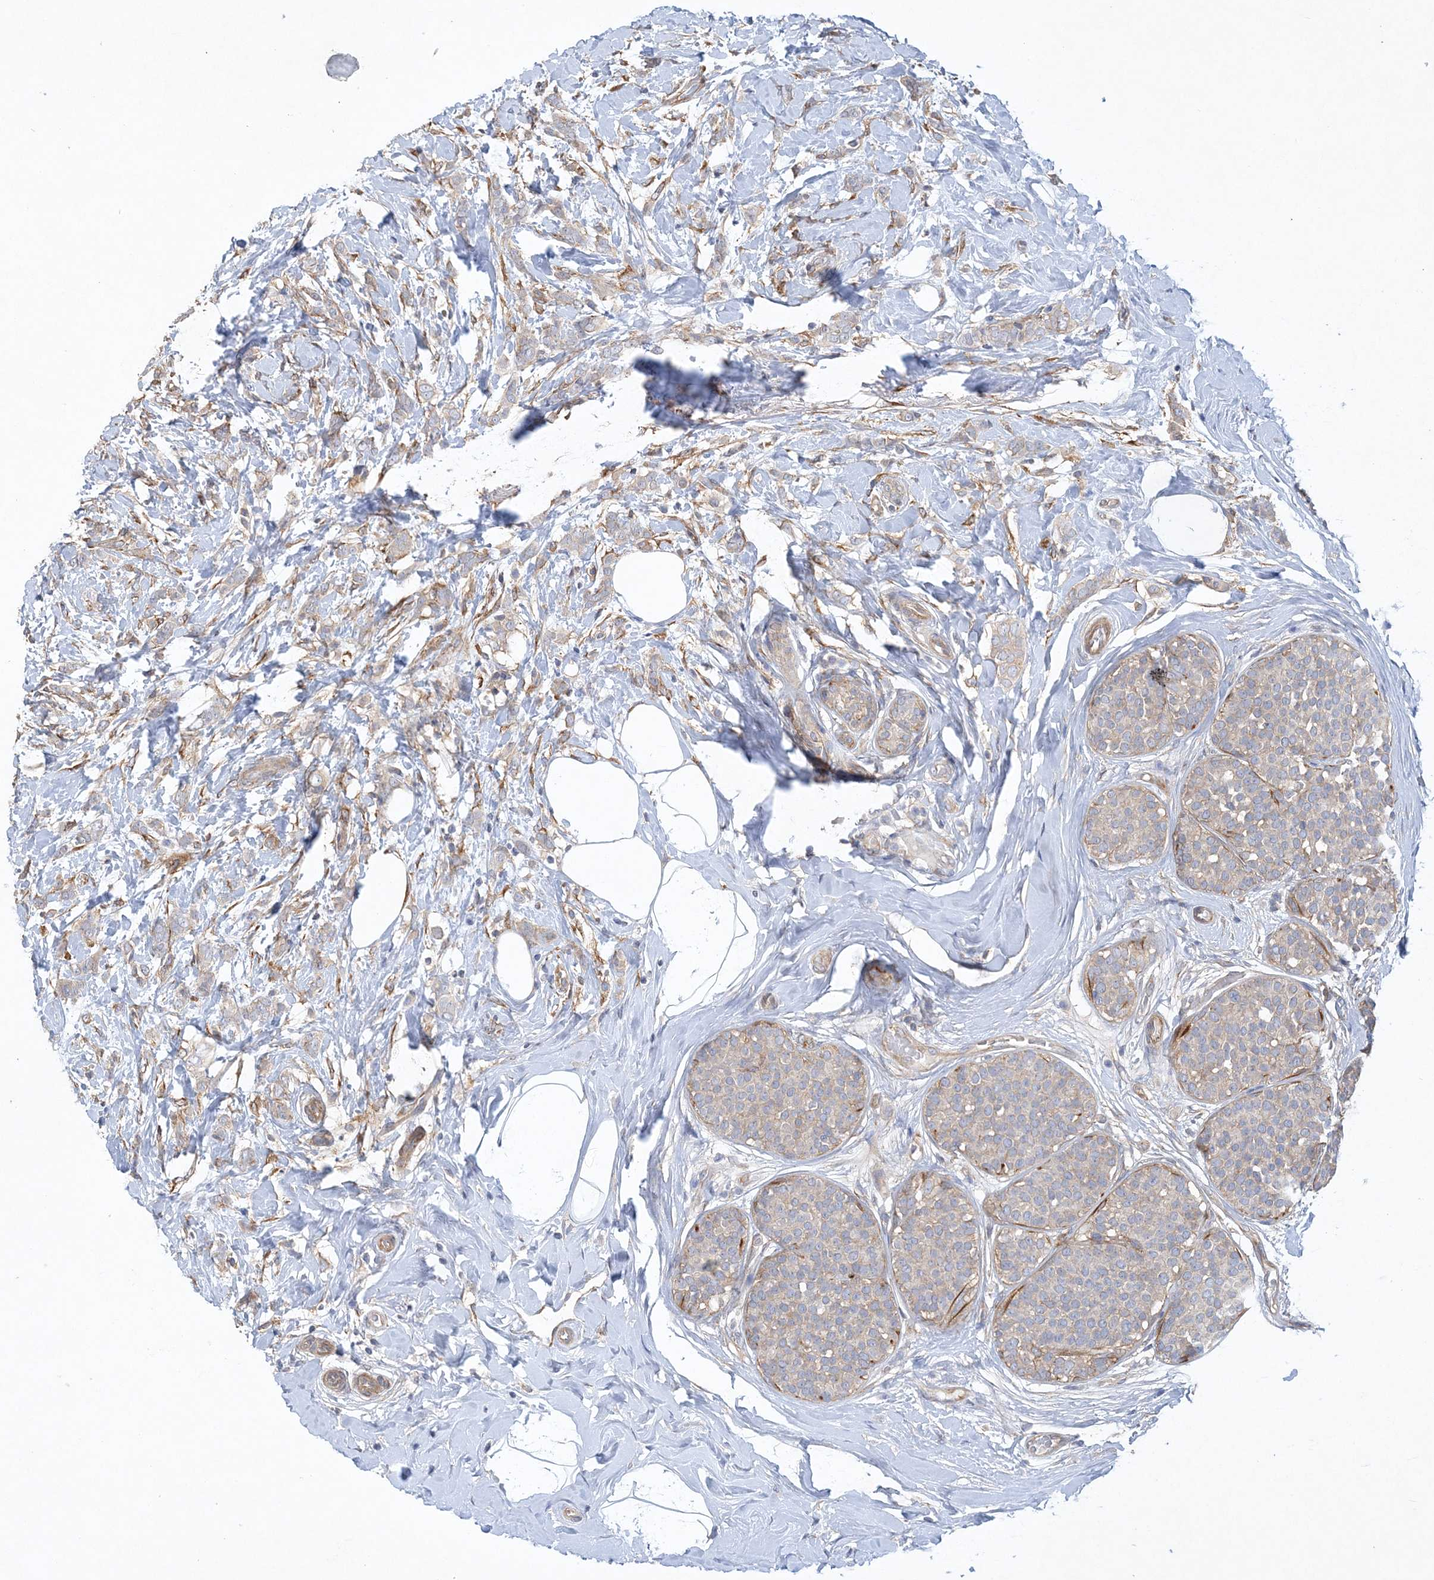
{"staining": {"intensity": "weak", "quantity": "<25%", "location": "cytoplasmic/membranous"}, "tissue": "breast cancer", "cell_type": "Tumor cells", "image_type": "cancer", "snomed": [{"axis": "morphology", "description": "Lobular carcinoma, in situ"}, {"axis": "morphology", "description": "Lobular carcinoma"}, {"axis": "topography", "description": "Breast"}], "caption": "Tumor cells show no significant protein positivity in breast cancer.", "gene": "MAP4K5", "patient": {"sex": "female", "age": 41}}